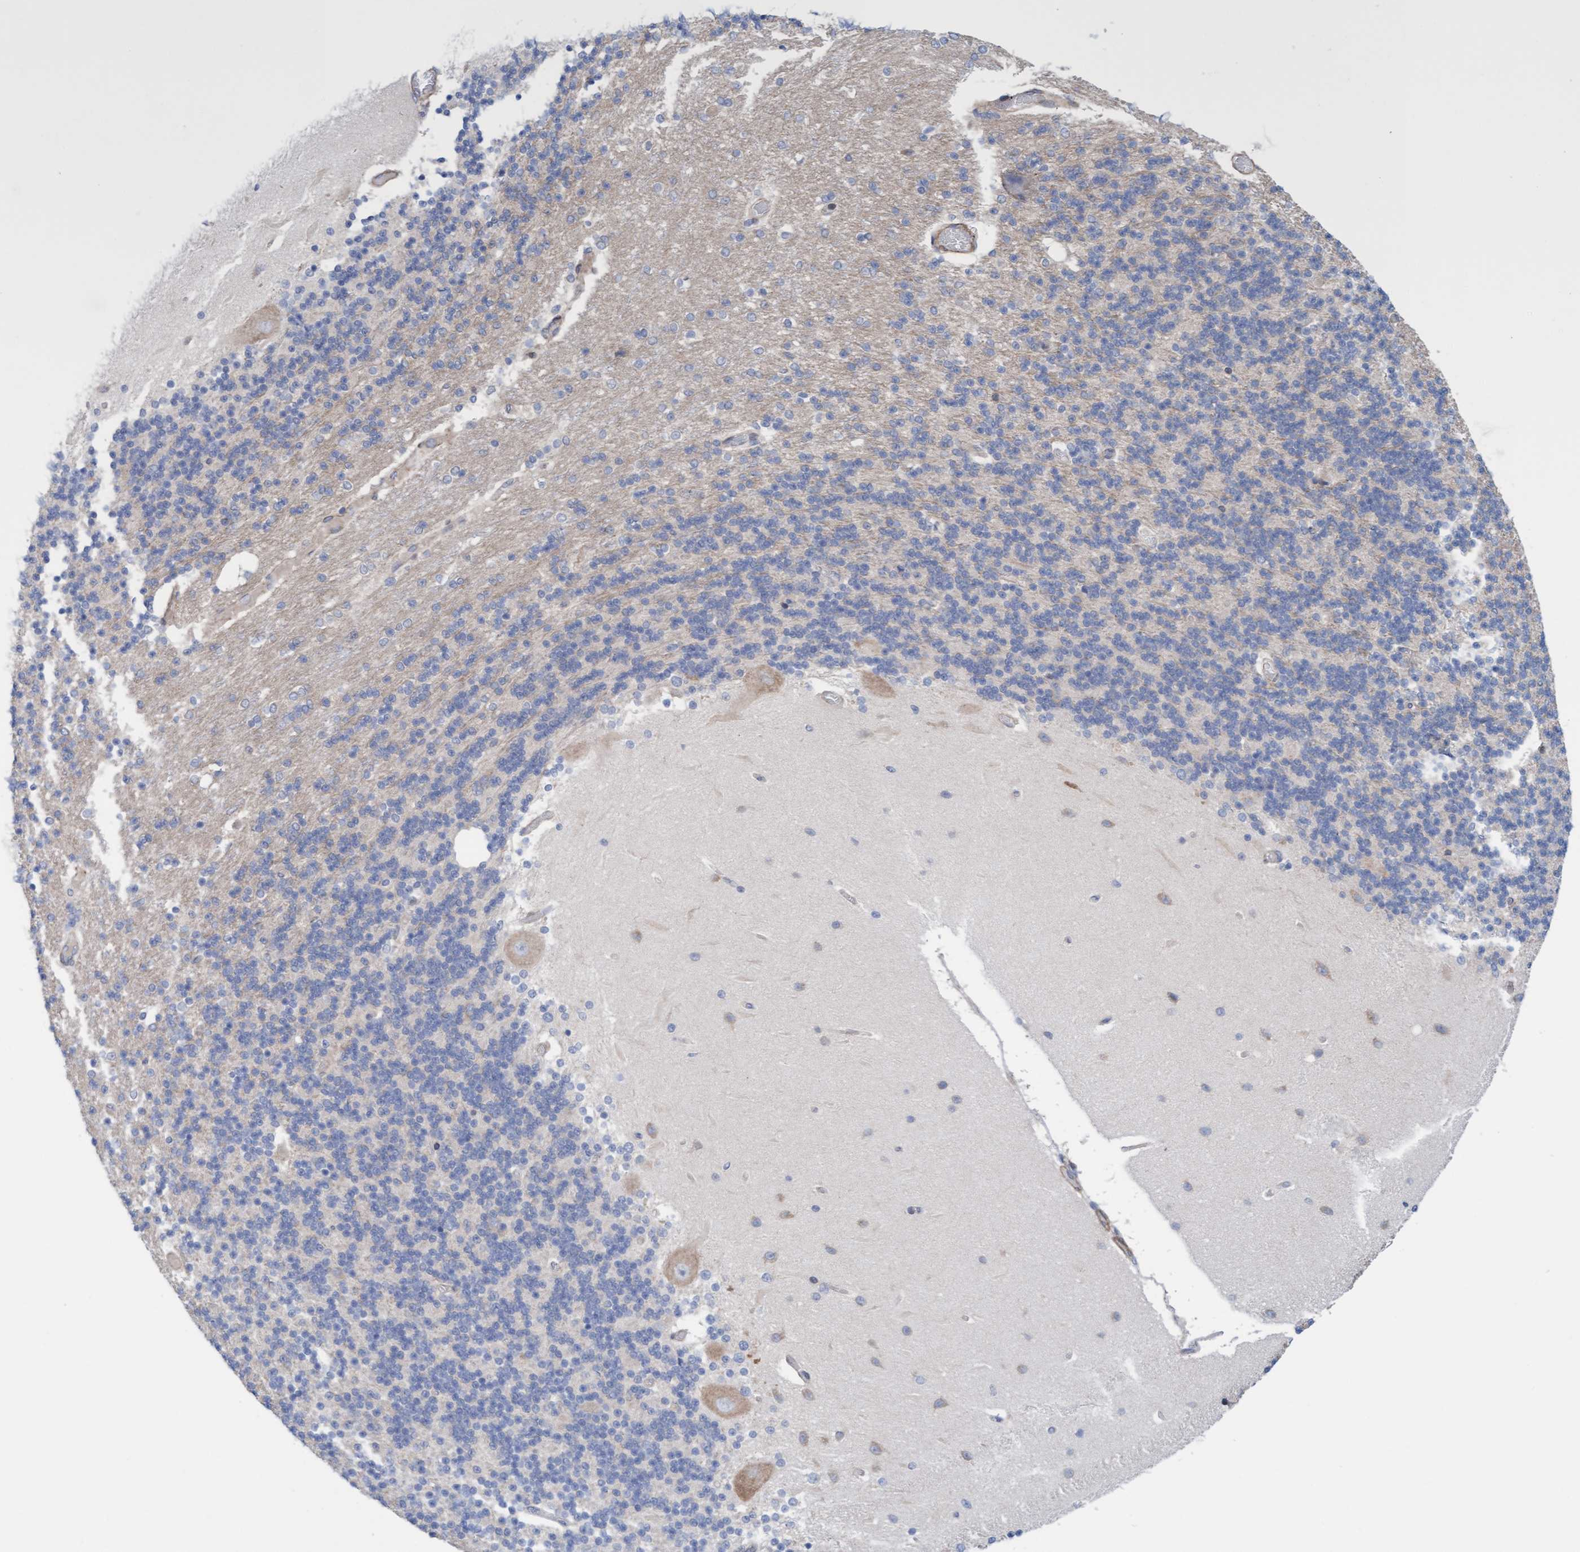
{"staining": {"intensity": "negative", "quantity": "none", "location": "none"}, "tissue": "cerebellum", "cell_type": "Cells in granular layer", "image_type": "normal", "snomed": [{"axis": "morphology", "description": "Normal tissue, NOS"}, {"axis": "topography", "description": "Cerebellum"}], "caption": "The histopathology image demonstrates no staining of cells in granular layer in benign cerebellum. (Immunohistochemistry (ihc), brightfield microscopy, high magnification).", "gene": "CDK5RAP3", "patient": {"sex": "female", "age": 54}}